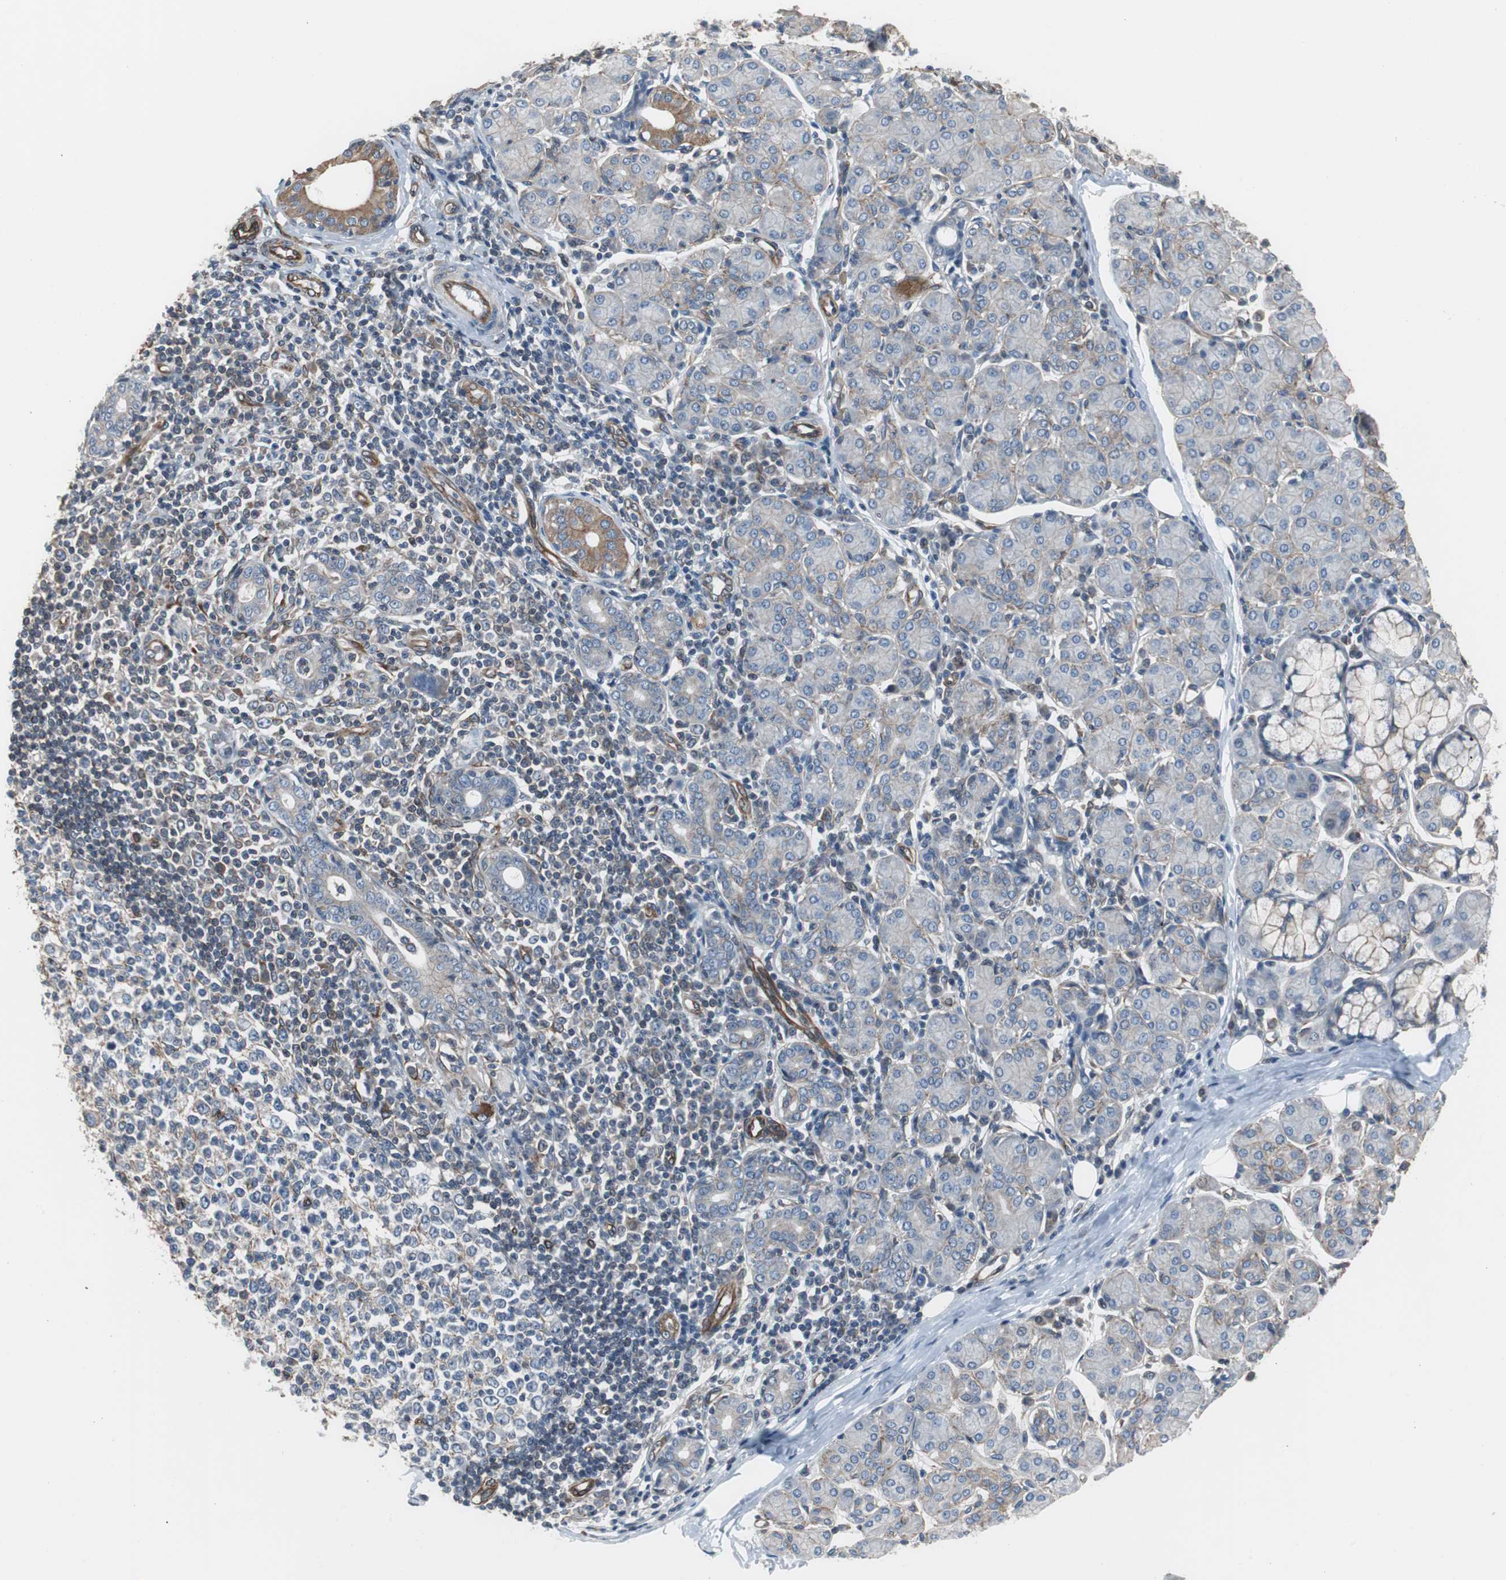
{"staining": {"intensity": "weak", "quantity": "<25%", "location": "cytoplasmic/membranous"}, "tissue": "salivary gland", "cell_type": "Glandular cells", "image_type": "normal", "snomed": [{"axis": "morphology", "description": "Normal tissue, NOS"}, {"axis": "morphology", "description": "Inflammation, NOS"}, {"axis": "topography", "description": "Lymph node"}, {"axis": "topography", "description": "Salivary gland"}], "caption": "The photomicrograph demonstrates no significant staining in glandular cells of salivary gland. (Immunohistochemistry, brightfield microscopy, high magnification).", "gene": "KIF3B", "patient": {"sex": "male", "age": 3}}